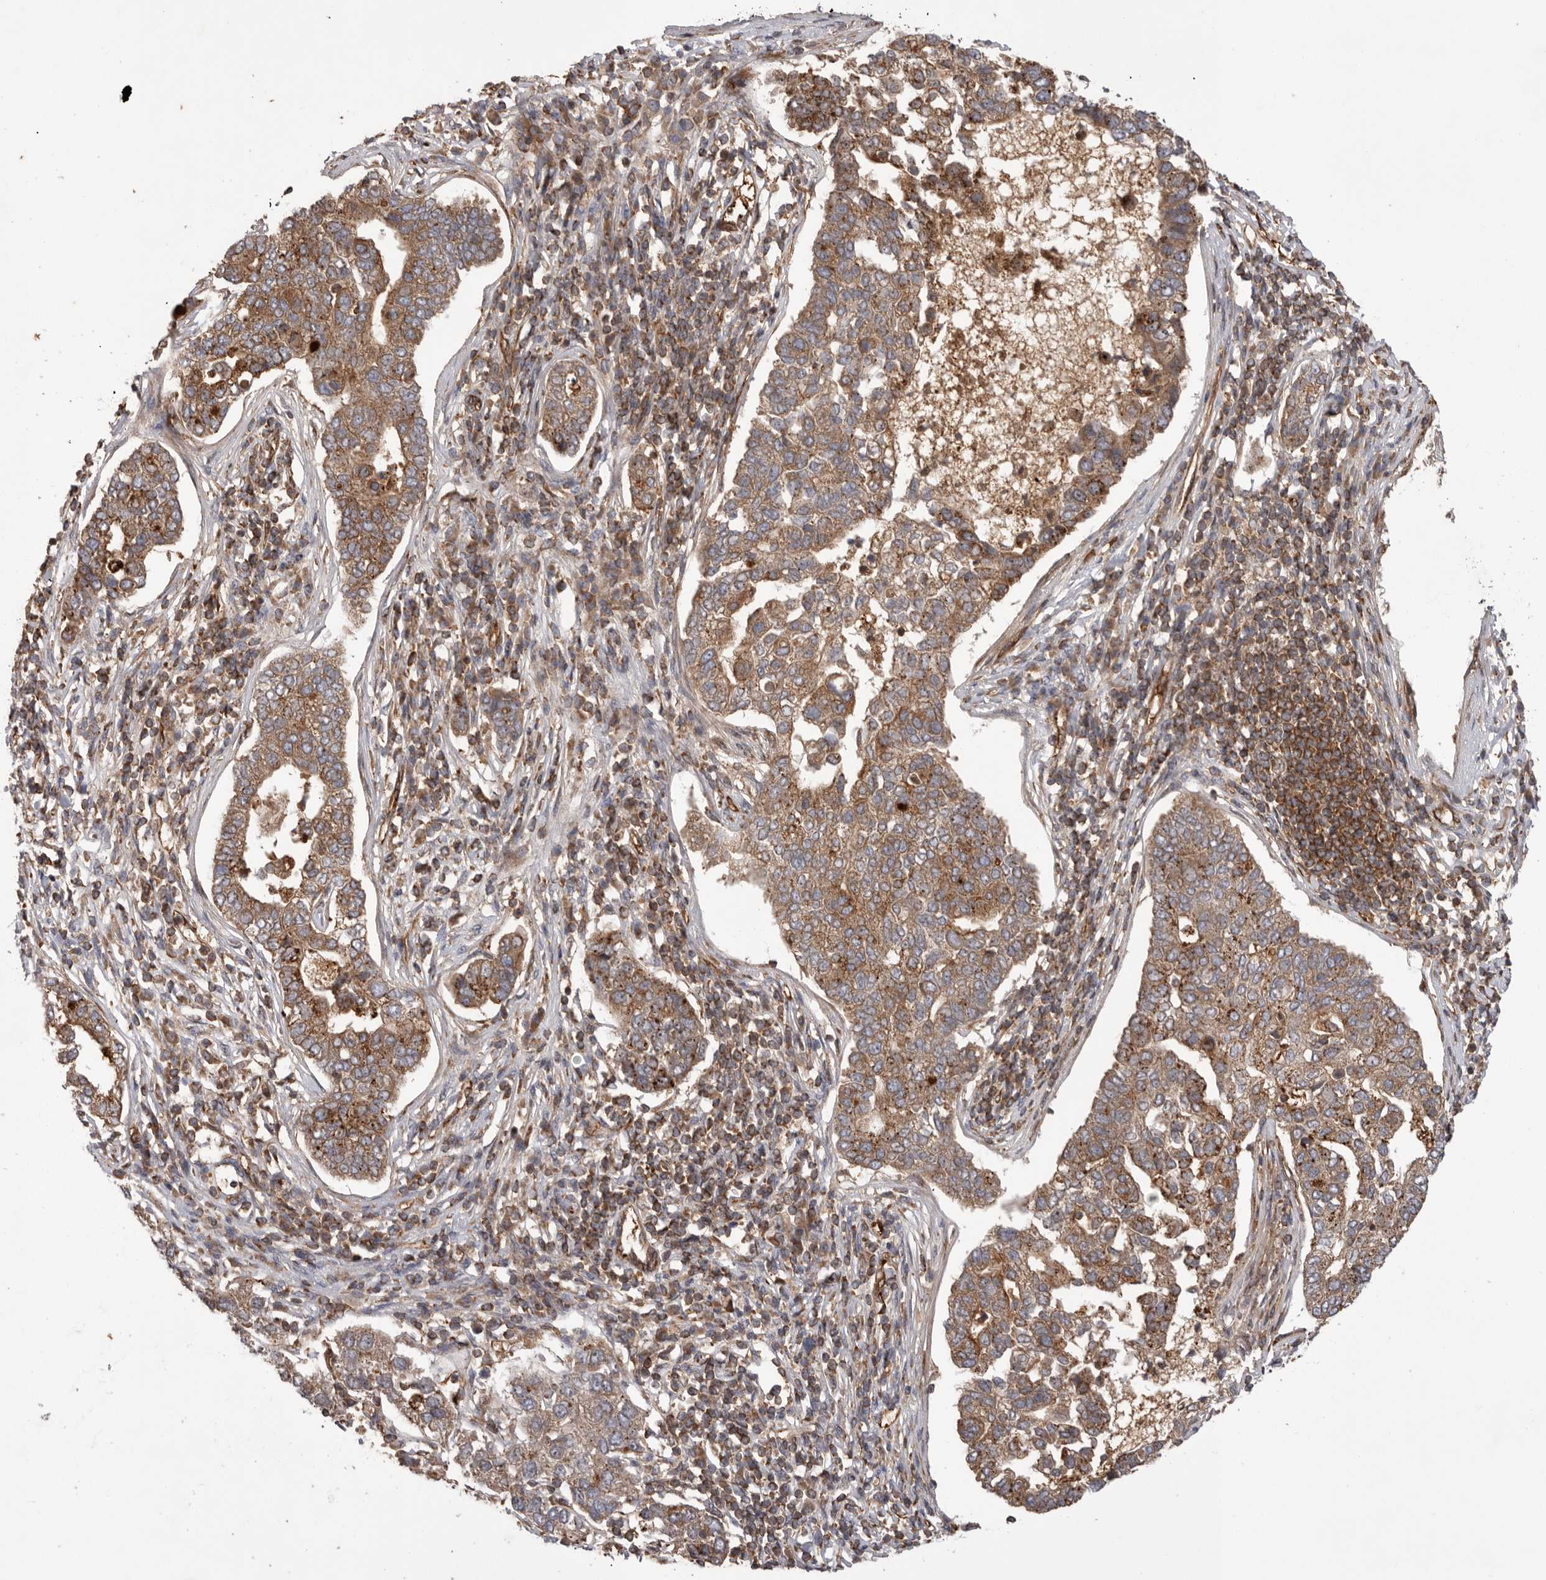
{"staining": {"intensity": "moderate", "quantity": "25%-75%", "location": "cytoplasmic/membranous"}, "tissue": "pancreatic cancer", "cell_type": "Tumor cells", "image_type": "cancer", "snomed": [{"axis": "morphology", "description": "Adenocarcinoma, NOS"}, {"axis": "topography", "description": "Pancreas"}], "caption": "Human pancreatic adenocarcinoma stained for a protein (brown) displays moderate cytoplasmic/membranous positive positivity in about 25%-75% of tumor cells.", "gene": "DHDDS", "patient": {"sex": "female", "age": 61}}